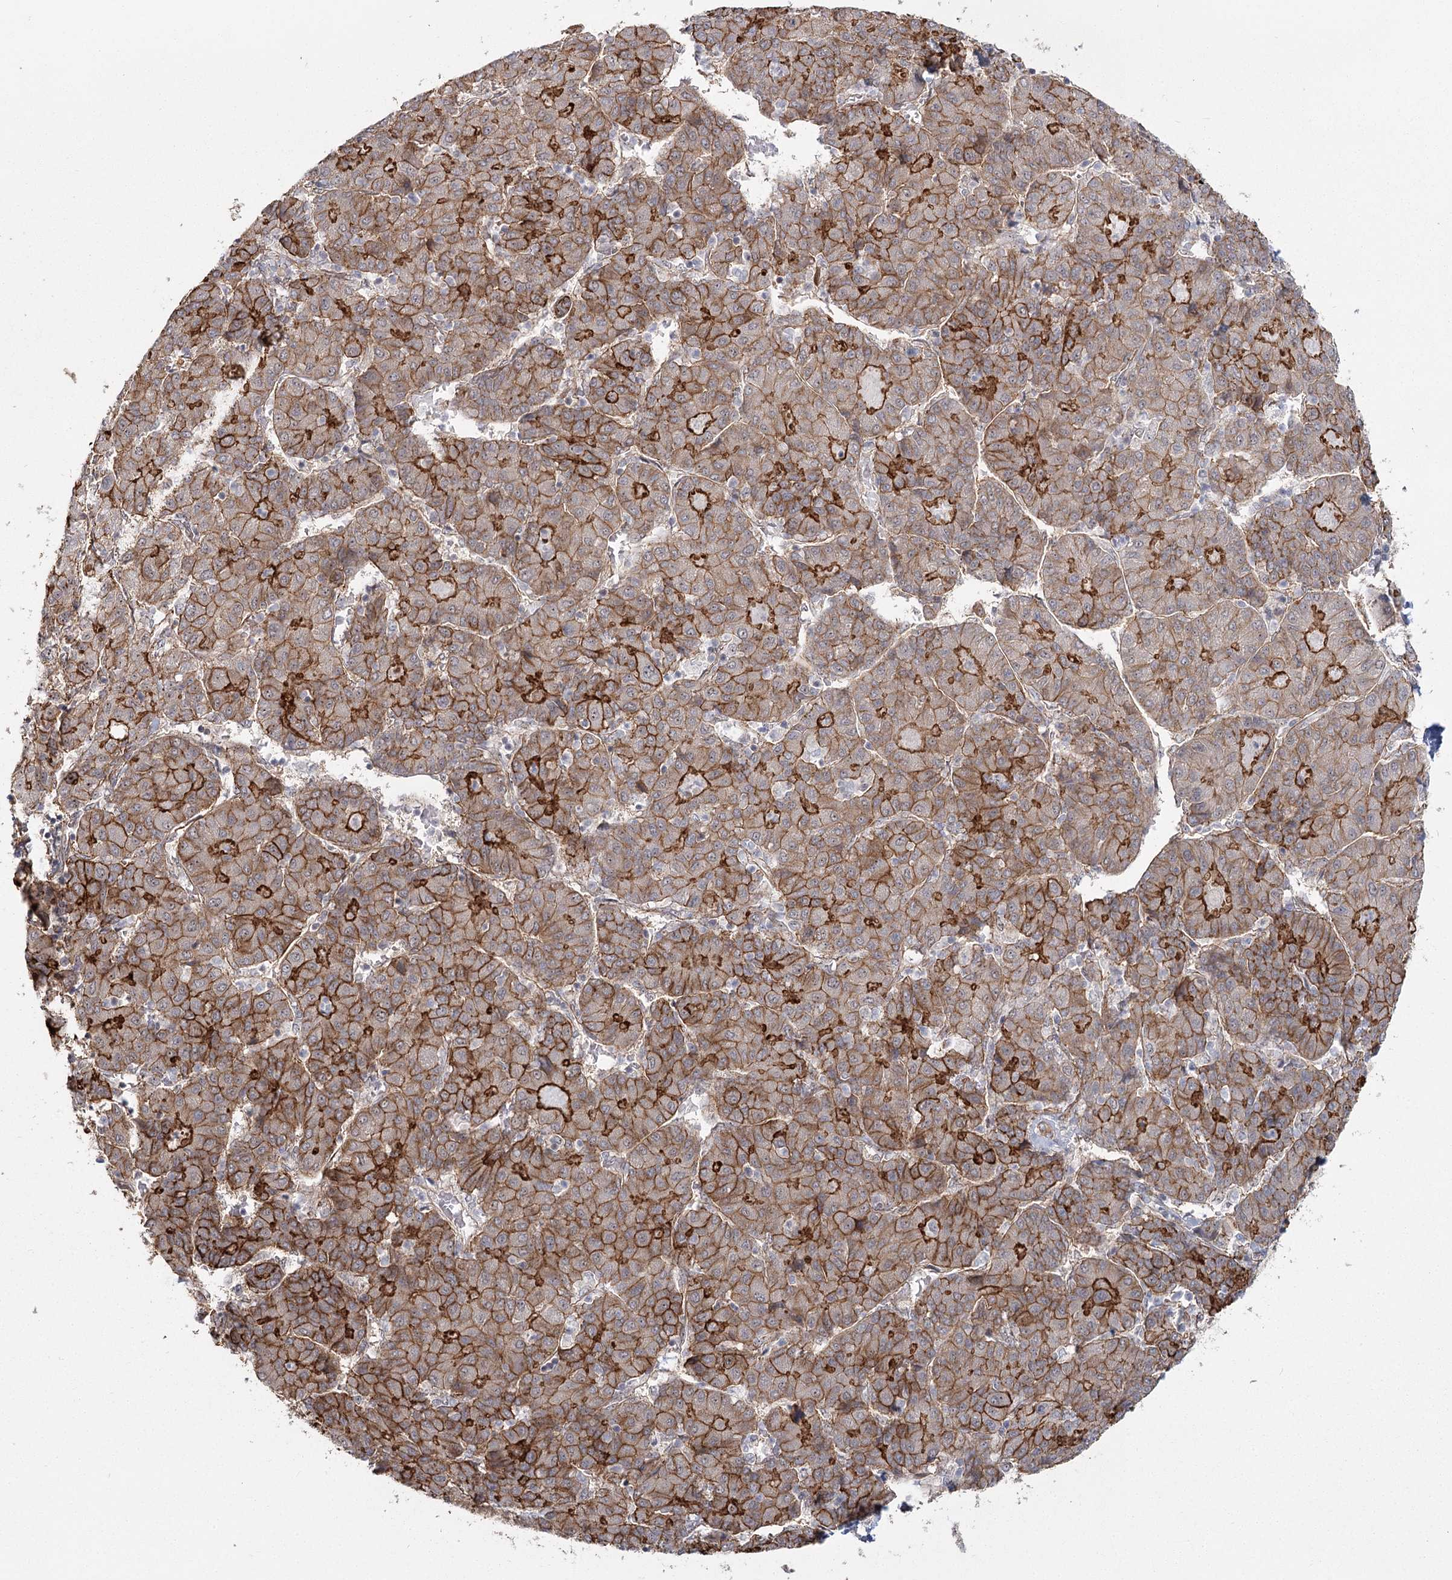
{"staining": {"intensity": "strong", "quantity": ">75%", "location": "cytoplasmic/membranous"}, "tissue": "liver cancer", "cell_type": "Tumor cells", "image_type": "cancer", "snomed": [{"axis": "morphology", "description": "Carcinoma, Hepatocellular, NOS"}, {"axis": "topography", "description": "Liver"}], "caption": "Protein expression analysis of human liver hepatocellular carcinoma reveals strong cytoplasmic/membranous staining in approximately >75% of tumor cells.", "gene": "RPP14", "patient": {"sex": "male", "age": 65}}